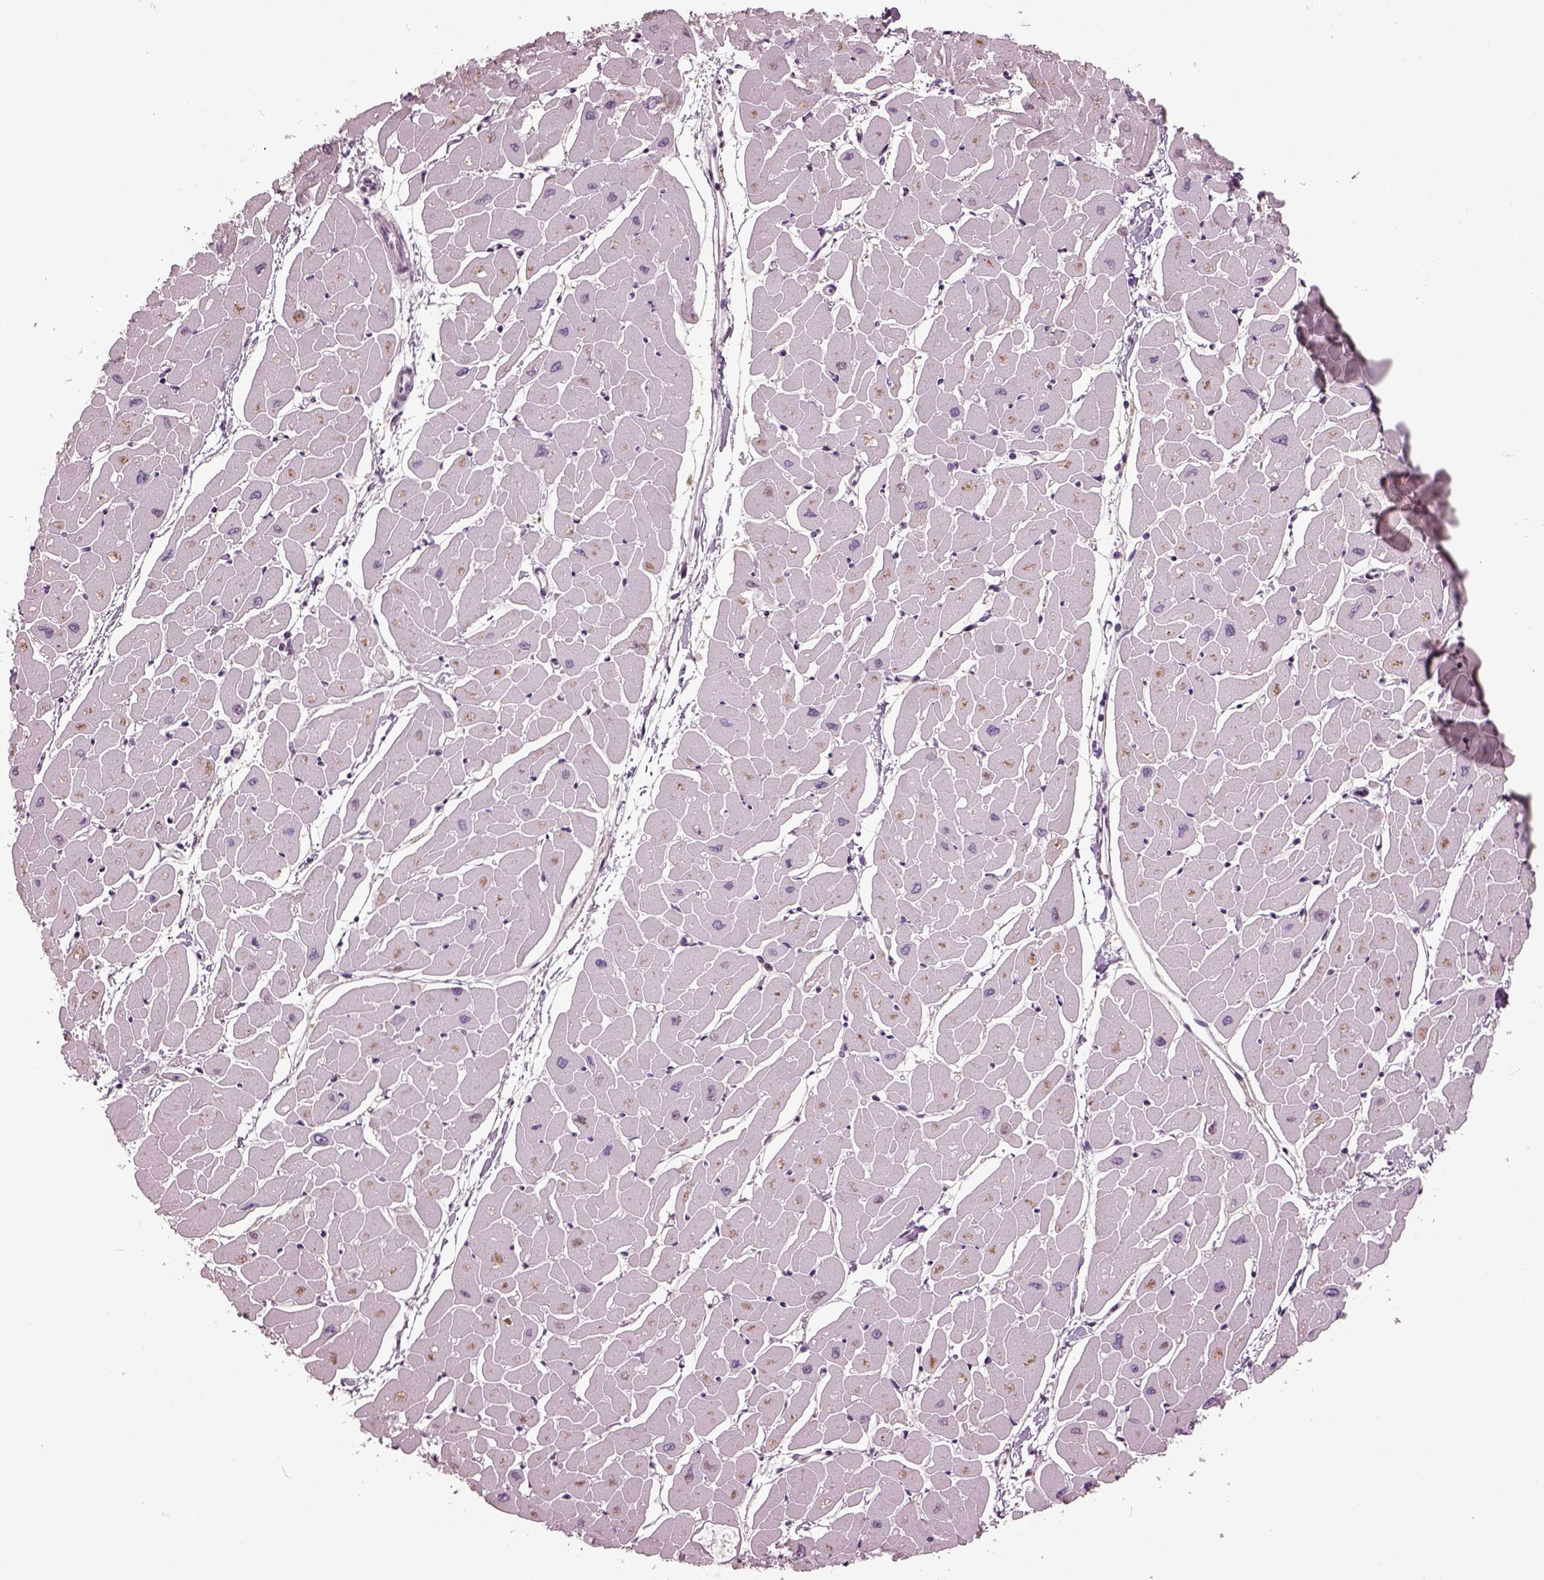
{"staining": {"intensity": "negative", "quantity": "none", "location": "none"}, "tissue": "heart muscle", "cell_type": "Cardiomyocytes", "image_type": "normal", "snomed": [{"axis": "morphology", "description": "Normal tissue, NOS"}, {"axis": "topography", "description": "Heart"}], "caption": "Heart muscle stained for a protein using immunohistochemistry (IHC) exhibits no staining cardiomyocytes.", "gene": "GAL", "patient": {"sex": "male", "age": 57}}